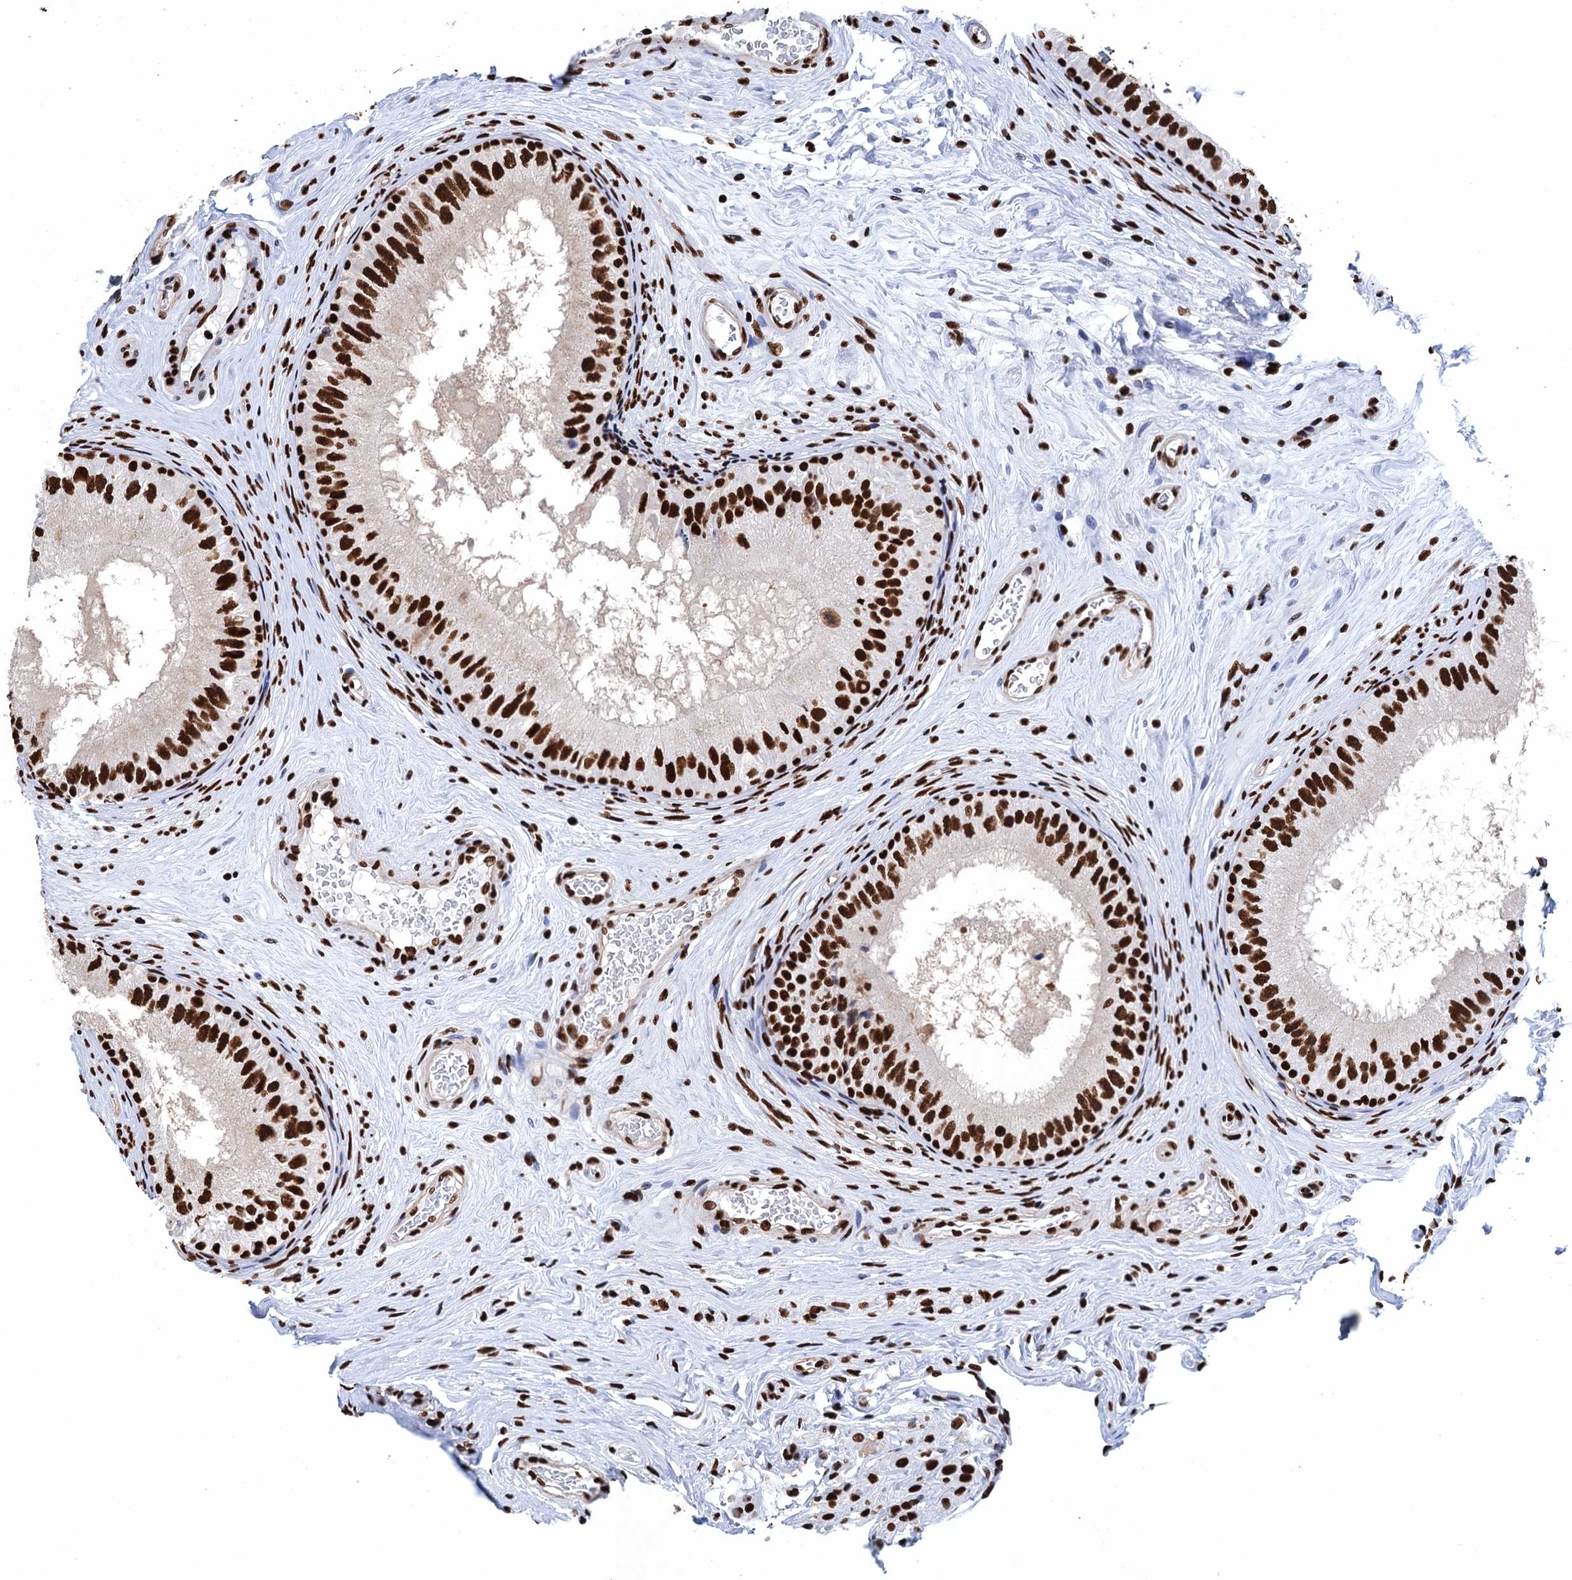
{"staining": {"intensity": "strong", "quantity": ">75%", "location": "nuclear"}, "tissue": "epididymis", "cell_type": "Glandular cells", "image_type": "normal", "snomed": [{"axis": "morphology", "description": "Normal tissue, NOS"}, {"axis": "topography", "description": "Epididymis"}], "caption": "DAB (3,3'-diaminobenzidine) immunohistochemical staining of unremarkable epididymis demonstrates strong nuclear protein staining in about >75% of glandular cells.", "gene": "UBA2", "patient": {"sex": "male", "age": 33}}